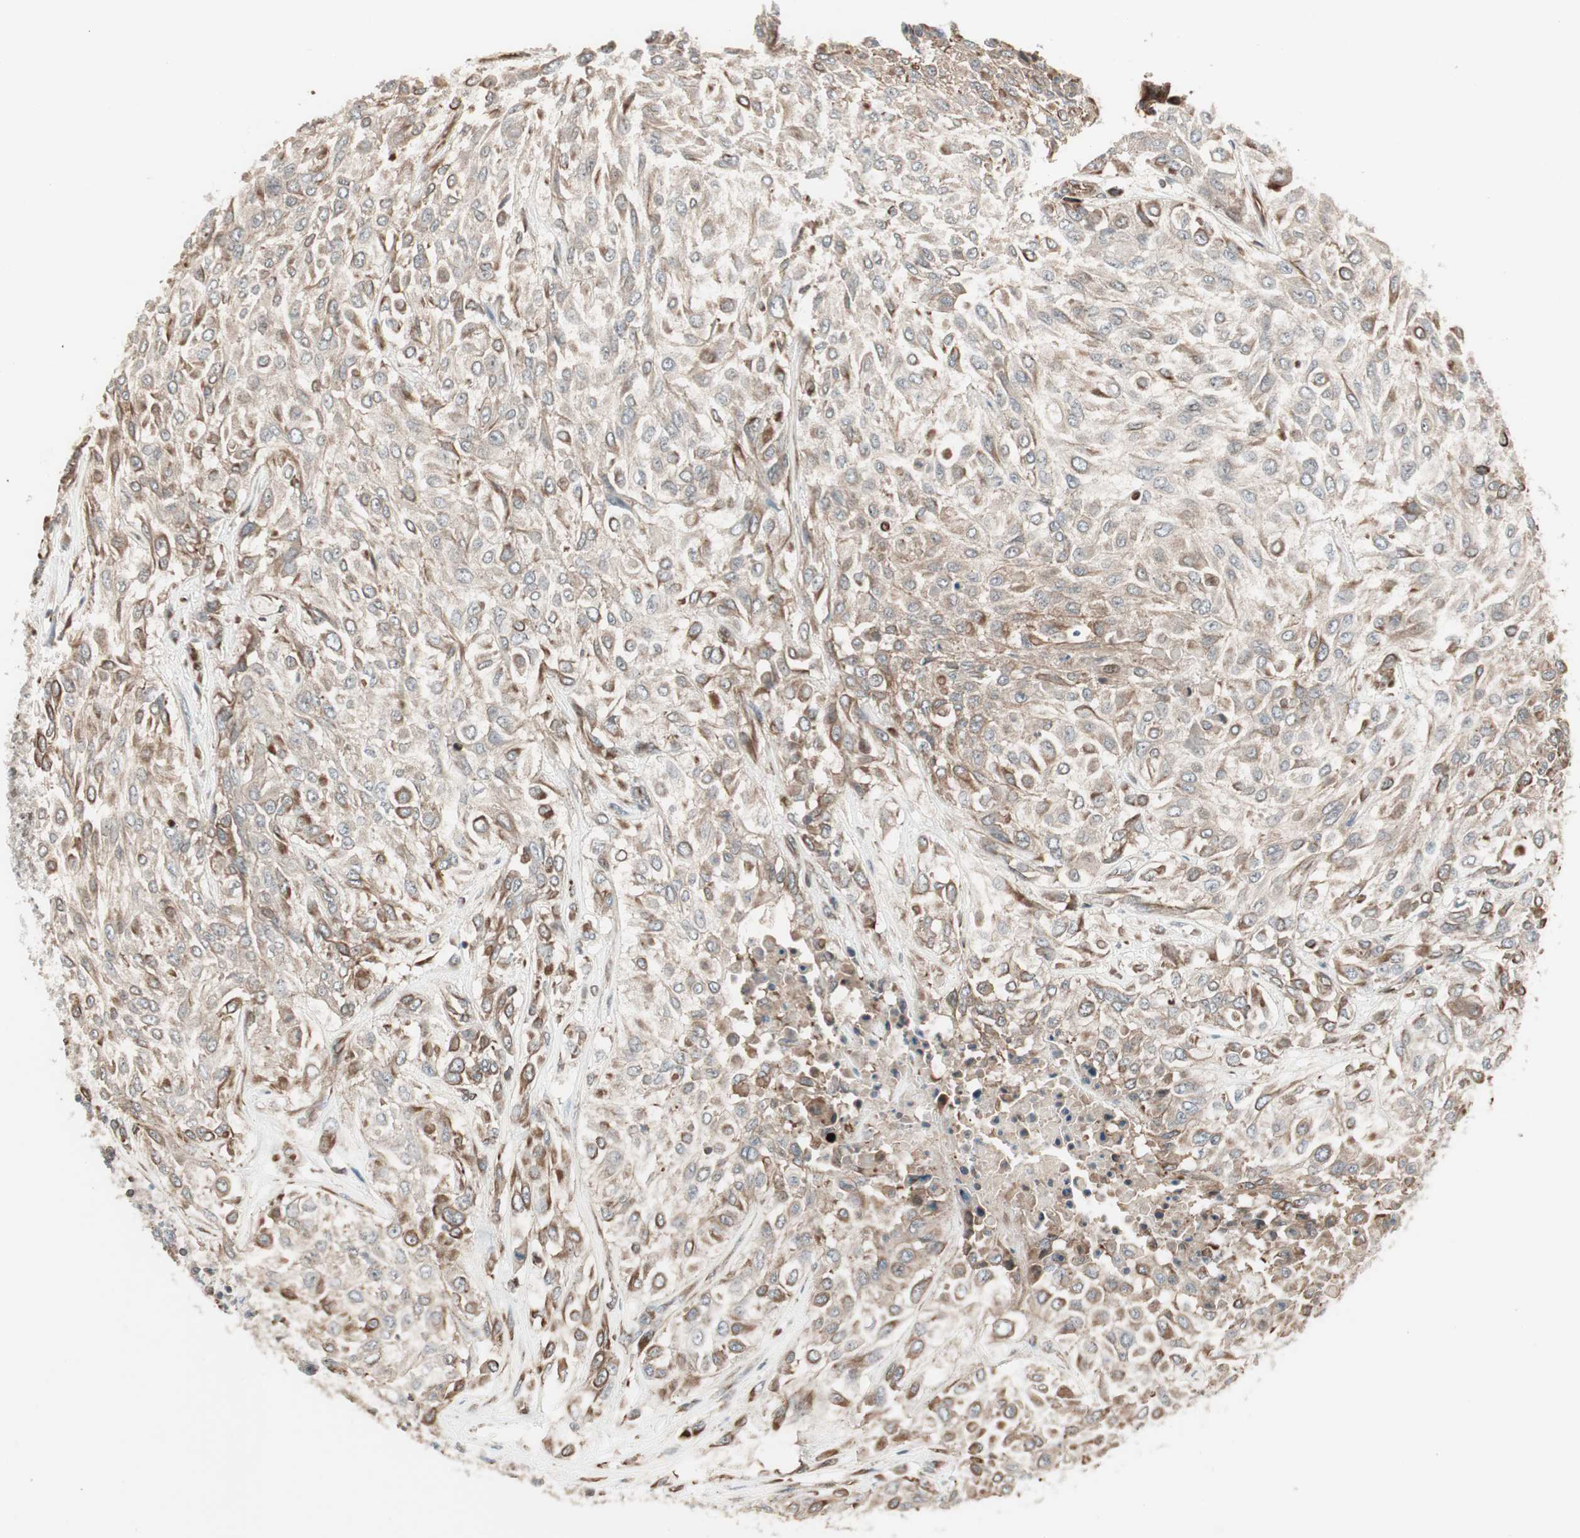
{"staining": {"intensity": "weak", "quantity": ">75%", "location": "cytoplasmic/membranous"}, "tissue": "urothelial cancer", "cell_type": "Tumor cells", "image_type": "cancer", "snomed": [{"axis": "morphology", "description": "Urothelial carcinoma, High grade"}, {"axis": "topography", "description": "Urinary bladder"}], "caption": "A brown stain shows weak cytoplasmic/membranous expression of a protein in human urothelial carcinoma (high-grade) tumor cells. The staining is performed using DAB (3,3'-diaminobenzidine) brown chromogen to label protein expression. The nuclei are counter-stained blue using hematoxylin.", "gene": "MAD2L2", "patient": {"sex": "male", "age": 57}}